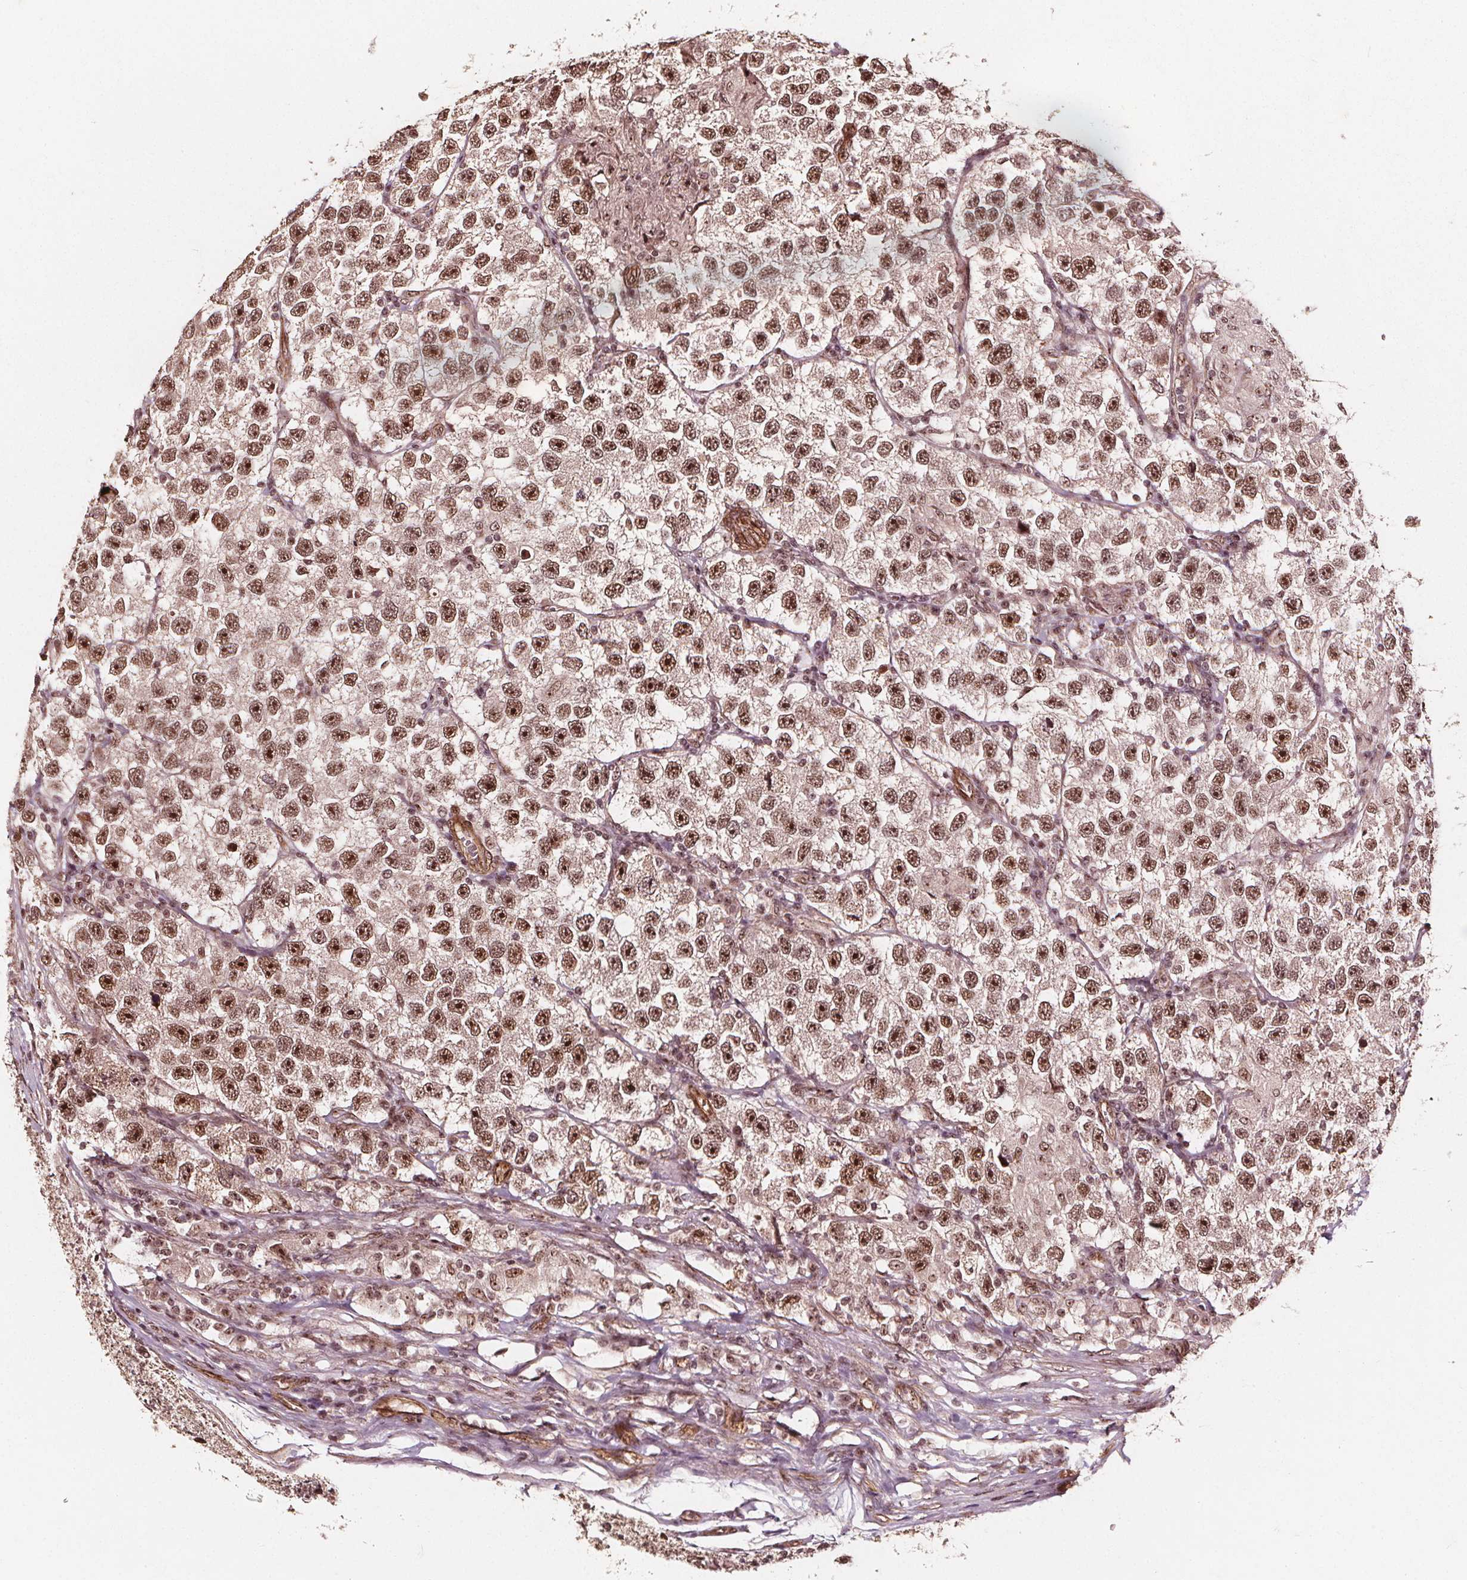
{"staining": {"intensity": "moderate", "quantity": ">75%", "location": "nuclear"}, "tissue": "testis cancer", "cell_type": "Tumor cells", "image_type": "cancer", "snomed": [{"axis": "morphology", "description": "Seminoma, NOS"}, {"axis": "topography", "description": "Testis"}], "caption": "Moderate nuclear protein staining is present in about >75% of tumor cells in testis cancer.", "gene": "EXOSC9", "patient": {"sex": "male", "age": 26}}